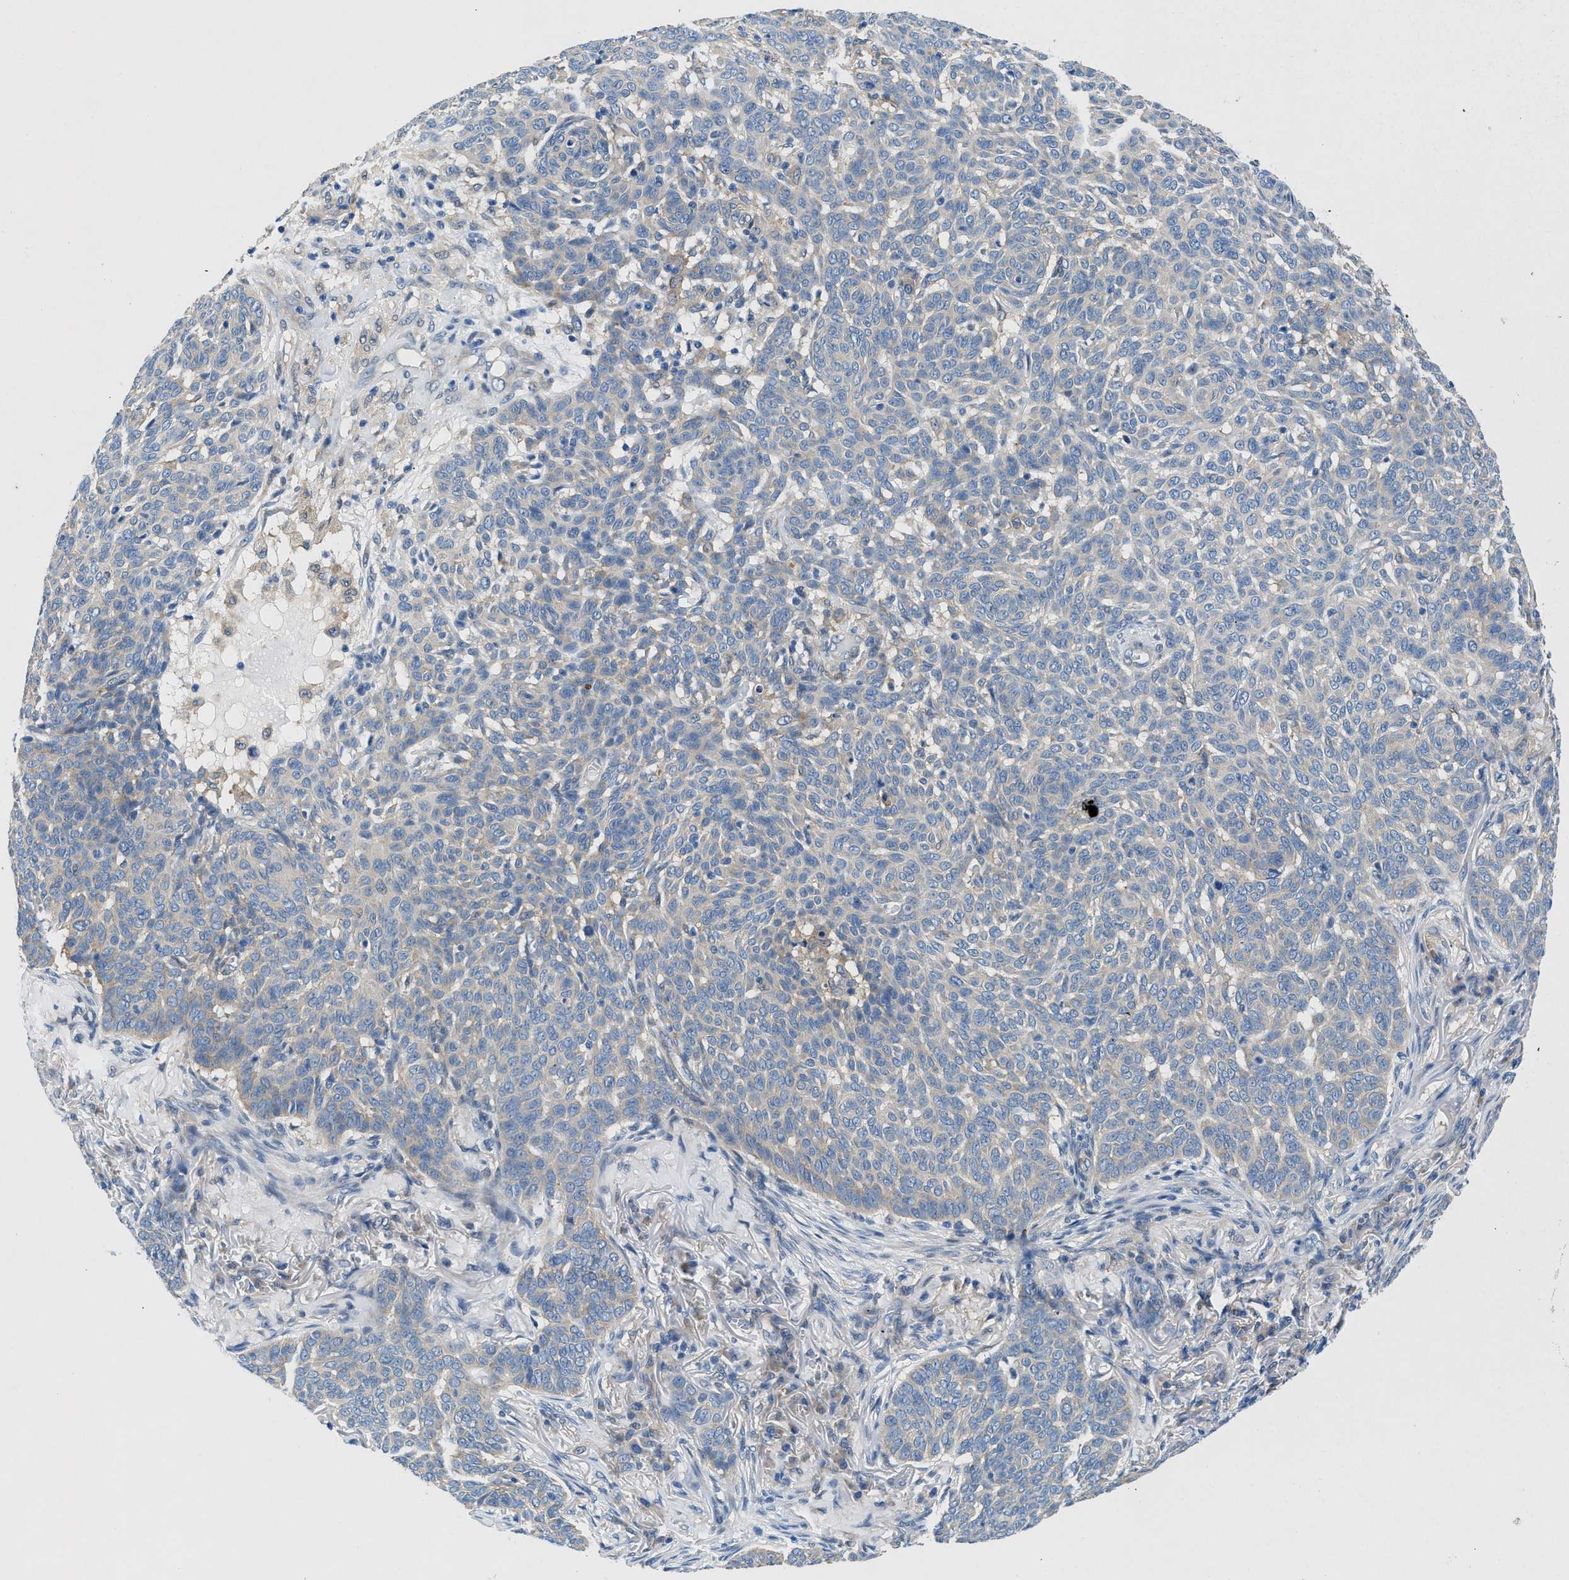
{"staining": {"intensity": "negative", "quantity": "none", "location": "none"}, "tissue": "skin cancer", "cell_type": "Tumor cells", "image_type": "cancer", "snomed": [{"axis": "morphology", "description": "Basal cell carcinoma"}, {"axis": "topography", "description": "Skin"}], "caption": "DAB immunohistochemical staining of skin cancer demonstrates no significant staining in tumor cells.", "gene": "COPS2", "patient": {"sex": "male", "age": 85}}